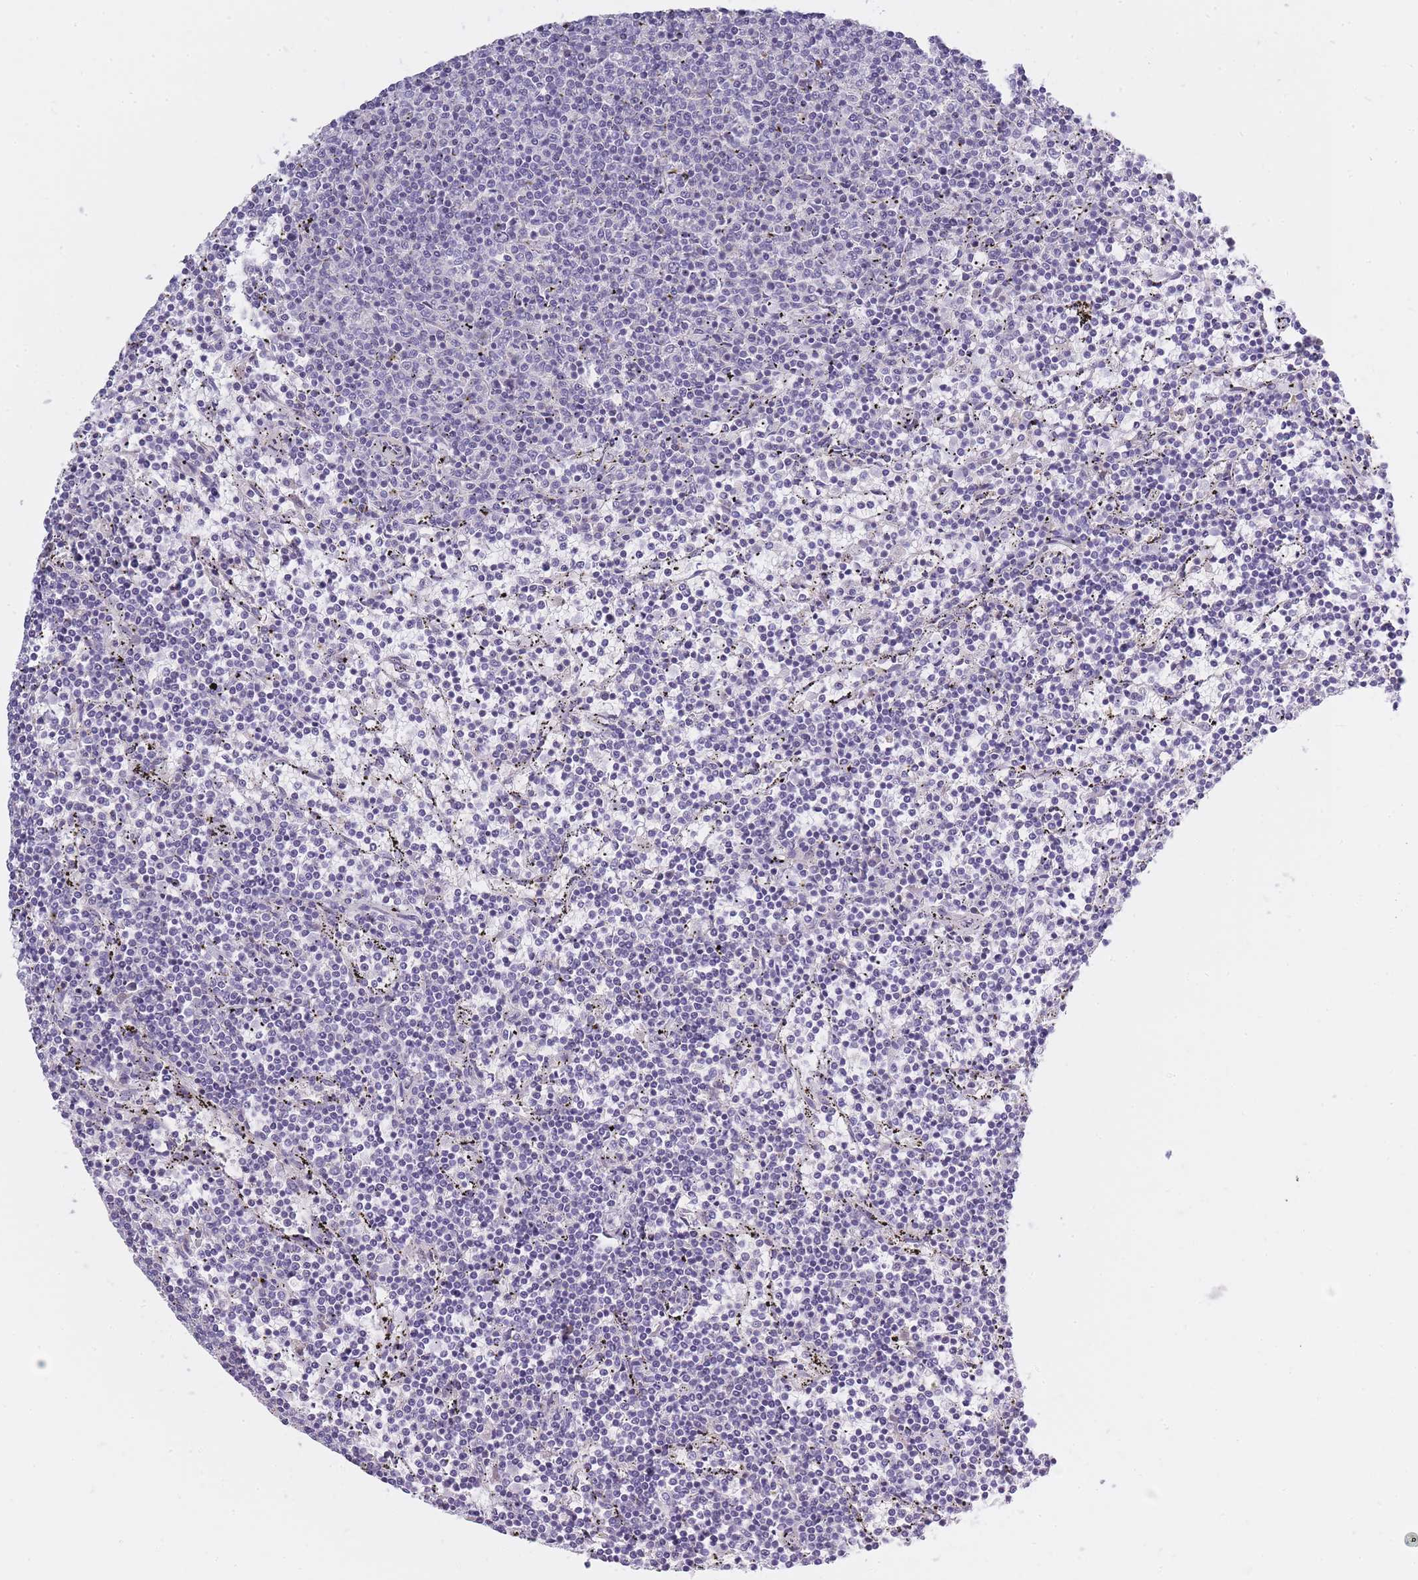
{"staining": {"intensity": "negative", "quantity": "none", "location": "none"}, "tissue": "lymphoma", "cell_type": "Tumor cells", "image_type": "cancer", "snomed": [{"axis": "morphology", "description": "Malignant lymphoma, non-Hodgkin's type, Low grade"}, {"axis": "topography", "description": "Spleen"}], "caption": "Micrograph shows no protein positivity in tumor cells of low-grade malignant lymphoma, non-Hodgkin's type tissue.", "gene": "AP3M2", "patient": {"sex": "female", "age": 50}}